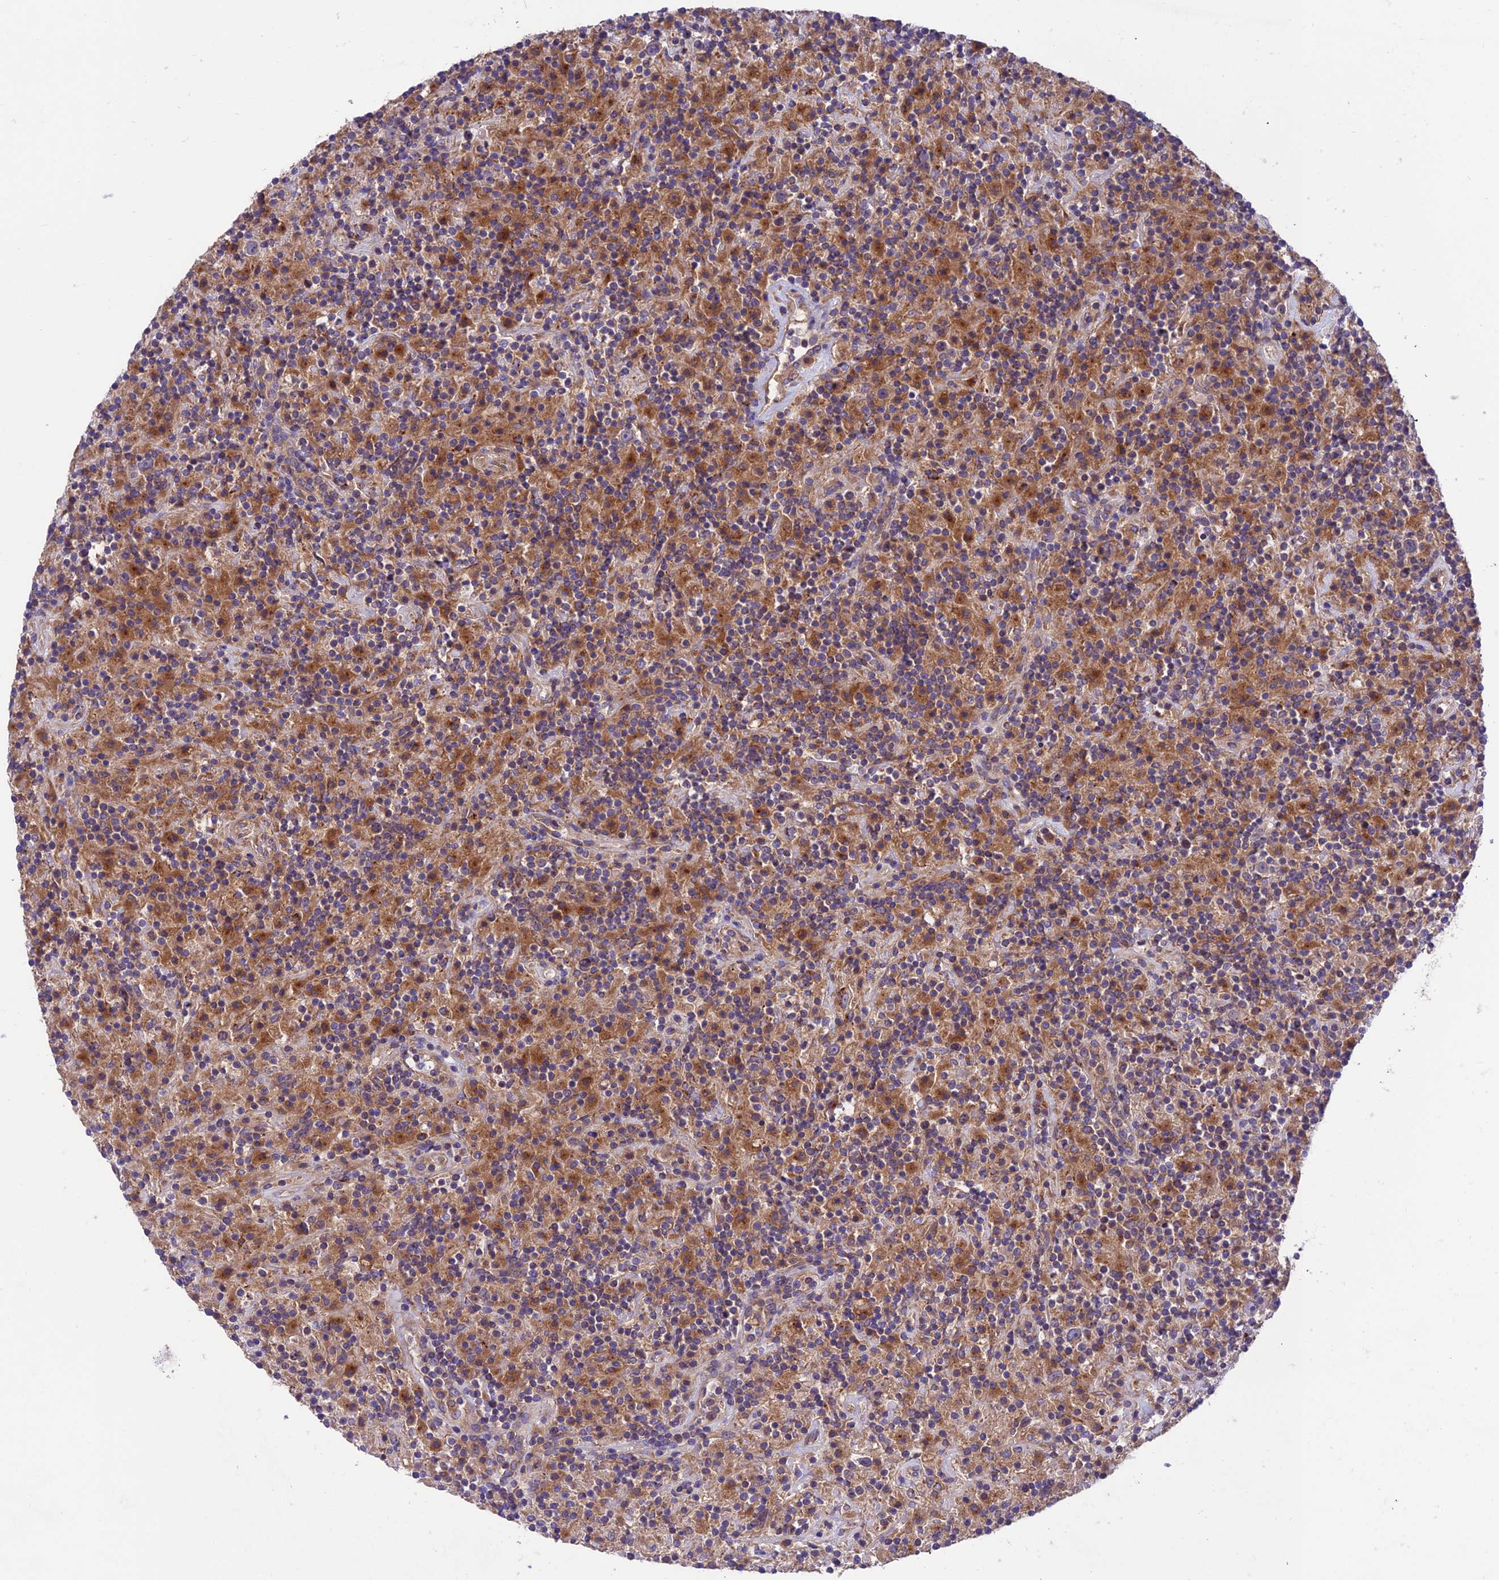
{"staining": {"intensity": "weak", "quantity": "25%-75%", "location": "cytoplasmic/membranous"}, "tissue": "lymphoma", "cell_type": "Tumor cells", "image_type": "cancer", "snomed": [{"axis": "morphology", "description": "Hodgkin's disease, NOS"}, {"axis": "topography", "description": "Lymph node"}], "caption": "About 25%-75% of tumor cells in human Hodgkin's disease reveal weak cytoplasmic/membranous protein expression as visualized by brown immunohistochemical staining.", "gene": "VPS16", "patient": {"sex": "male", "age": 70}}